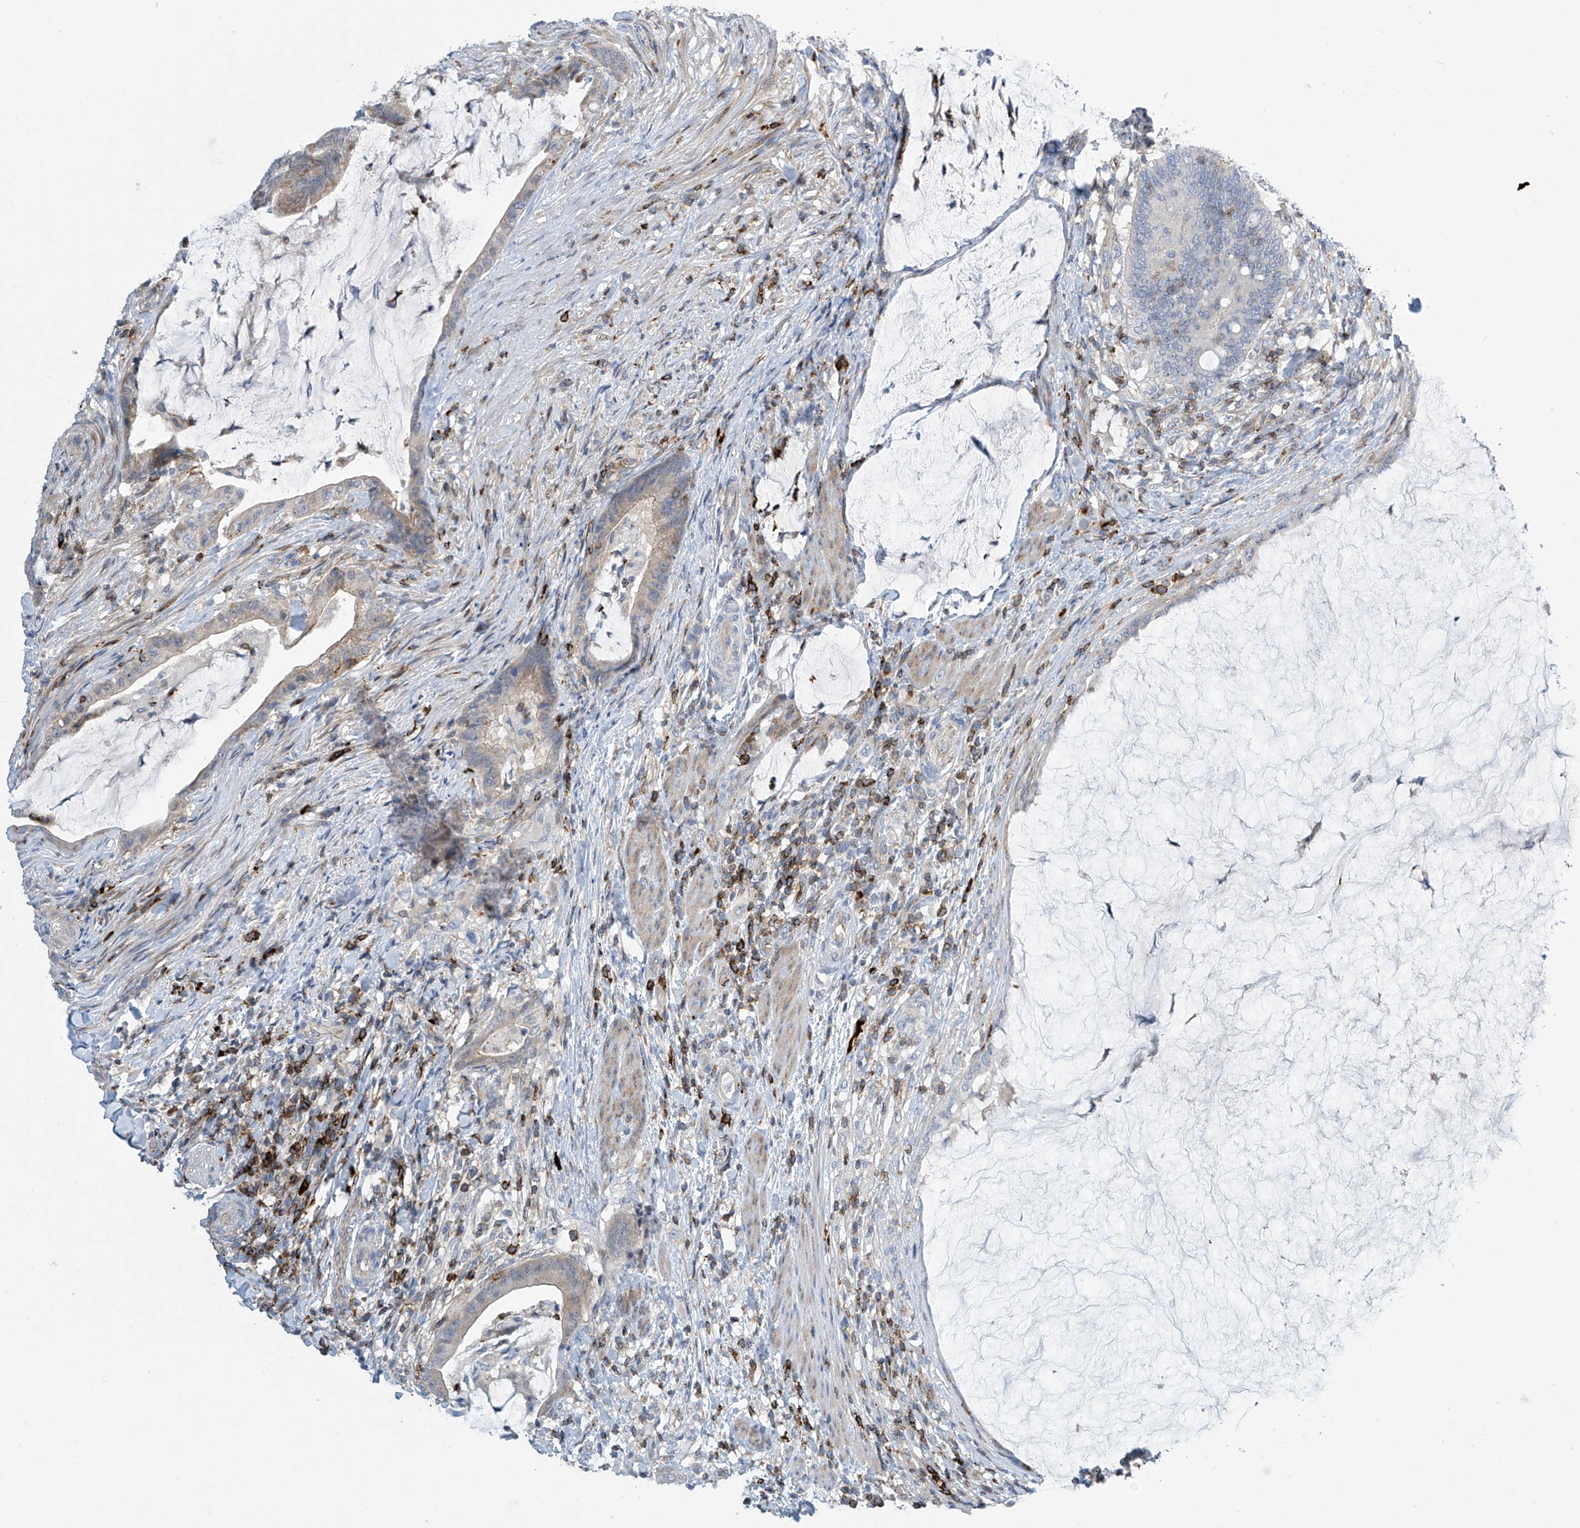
{"staining": {"intensity": "weak", "quantity": "25%-75%", "location": "cytoplasmic/membranous"}, "tissue": "colorectal cancer", "cell_type": "Tumor cells", "image_type": "cancer", "snomed": [{"axis": "morphology", "description": "Adenocarcinoma, NOS"}, {"axis": "topography", "description": "Colon"}], "caption": "Human colorectal cancer stained for a protein (brown) reveals weak cytoplasmic/membranous positive positivity in about 25%-75% of tumor cells.", "gene": "IBA57", "patient": {"sex": "female", "age": 66}}